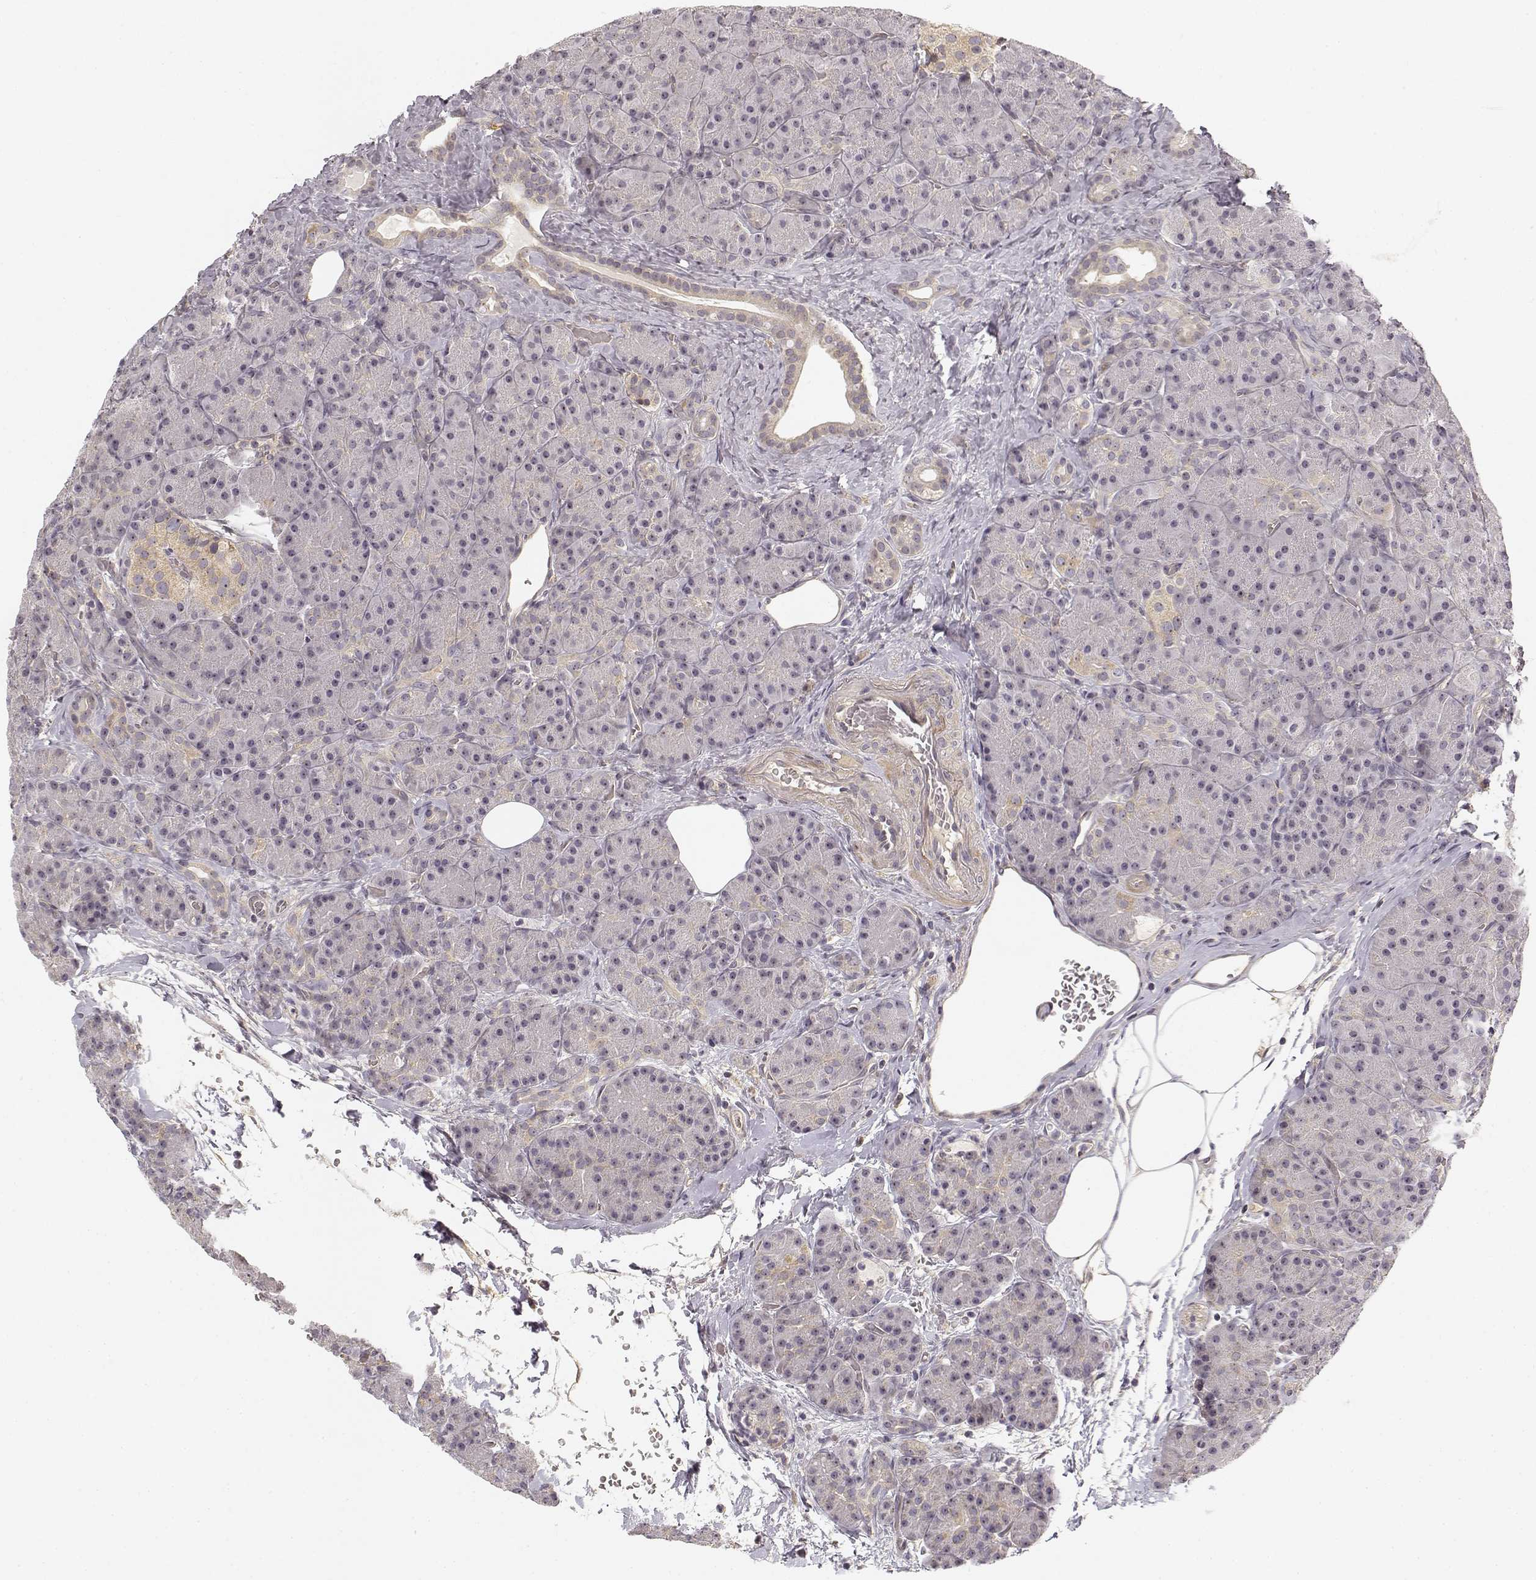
{"staining": {"intensity": "negative", "quantity": "none", "location": "none"}, "tissue": "pancreas", "cell_type": "Exocrine glandular cells", "image_type": "normal", "snomed": [{"axis": "morphology", "description": "Normal tissue, NOS"}, {"axis": "topography", "description": "Pancreas"}], "caption": "High power microscopy image of an immunohistochemistry (IHC) micrograph of normal pancreas, revealing no significant expression in exocrine glandular cells.", "gene": "MED12L", "patient": {"sex": "male", "age": 57}}